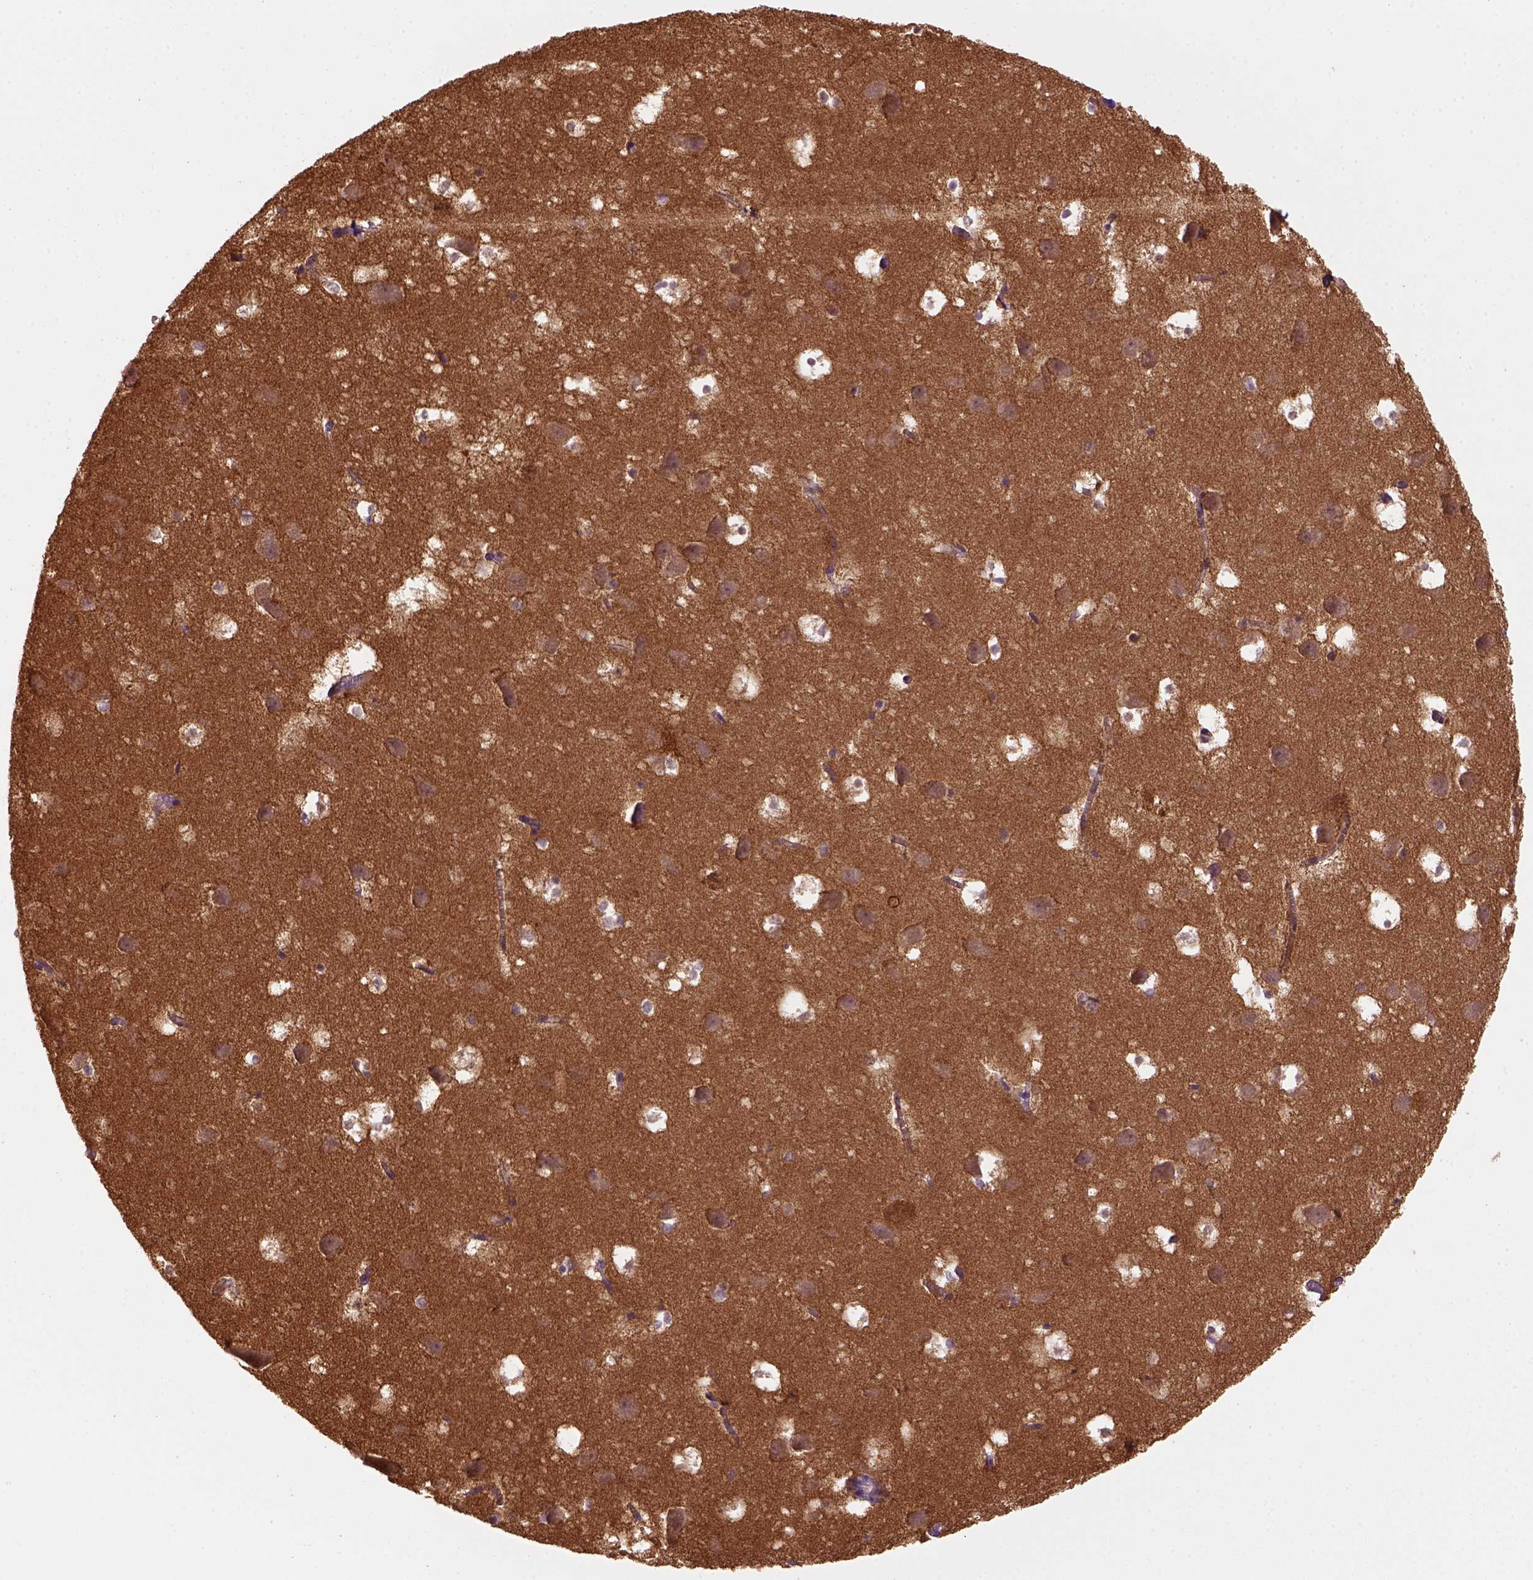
{"staining": {"intensity": "weak", "quantity": ">75%", "location": "cytoplasmic/membranous"}, "tissue": "hippocampus", "cell_type": "Glial cells", "image_type": "normal", "snomed": [{"axis": "morphology", "description": "Normal tissue, NOS"}, {"axis": "topography", "description": "Hippocampus"}], "caption": "IHC of unremarkable human hippocampus exhibits low levels of weak cytoplasmic/membranous positivity in about >75% of glial cells.", "gene": "GOT1", "patient": {"sex": "male", "age": 58}}